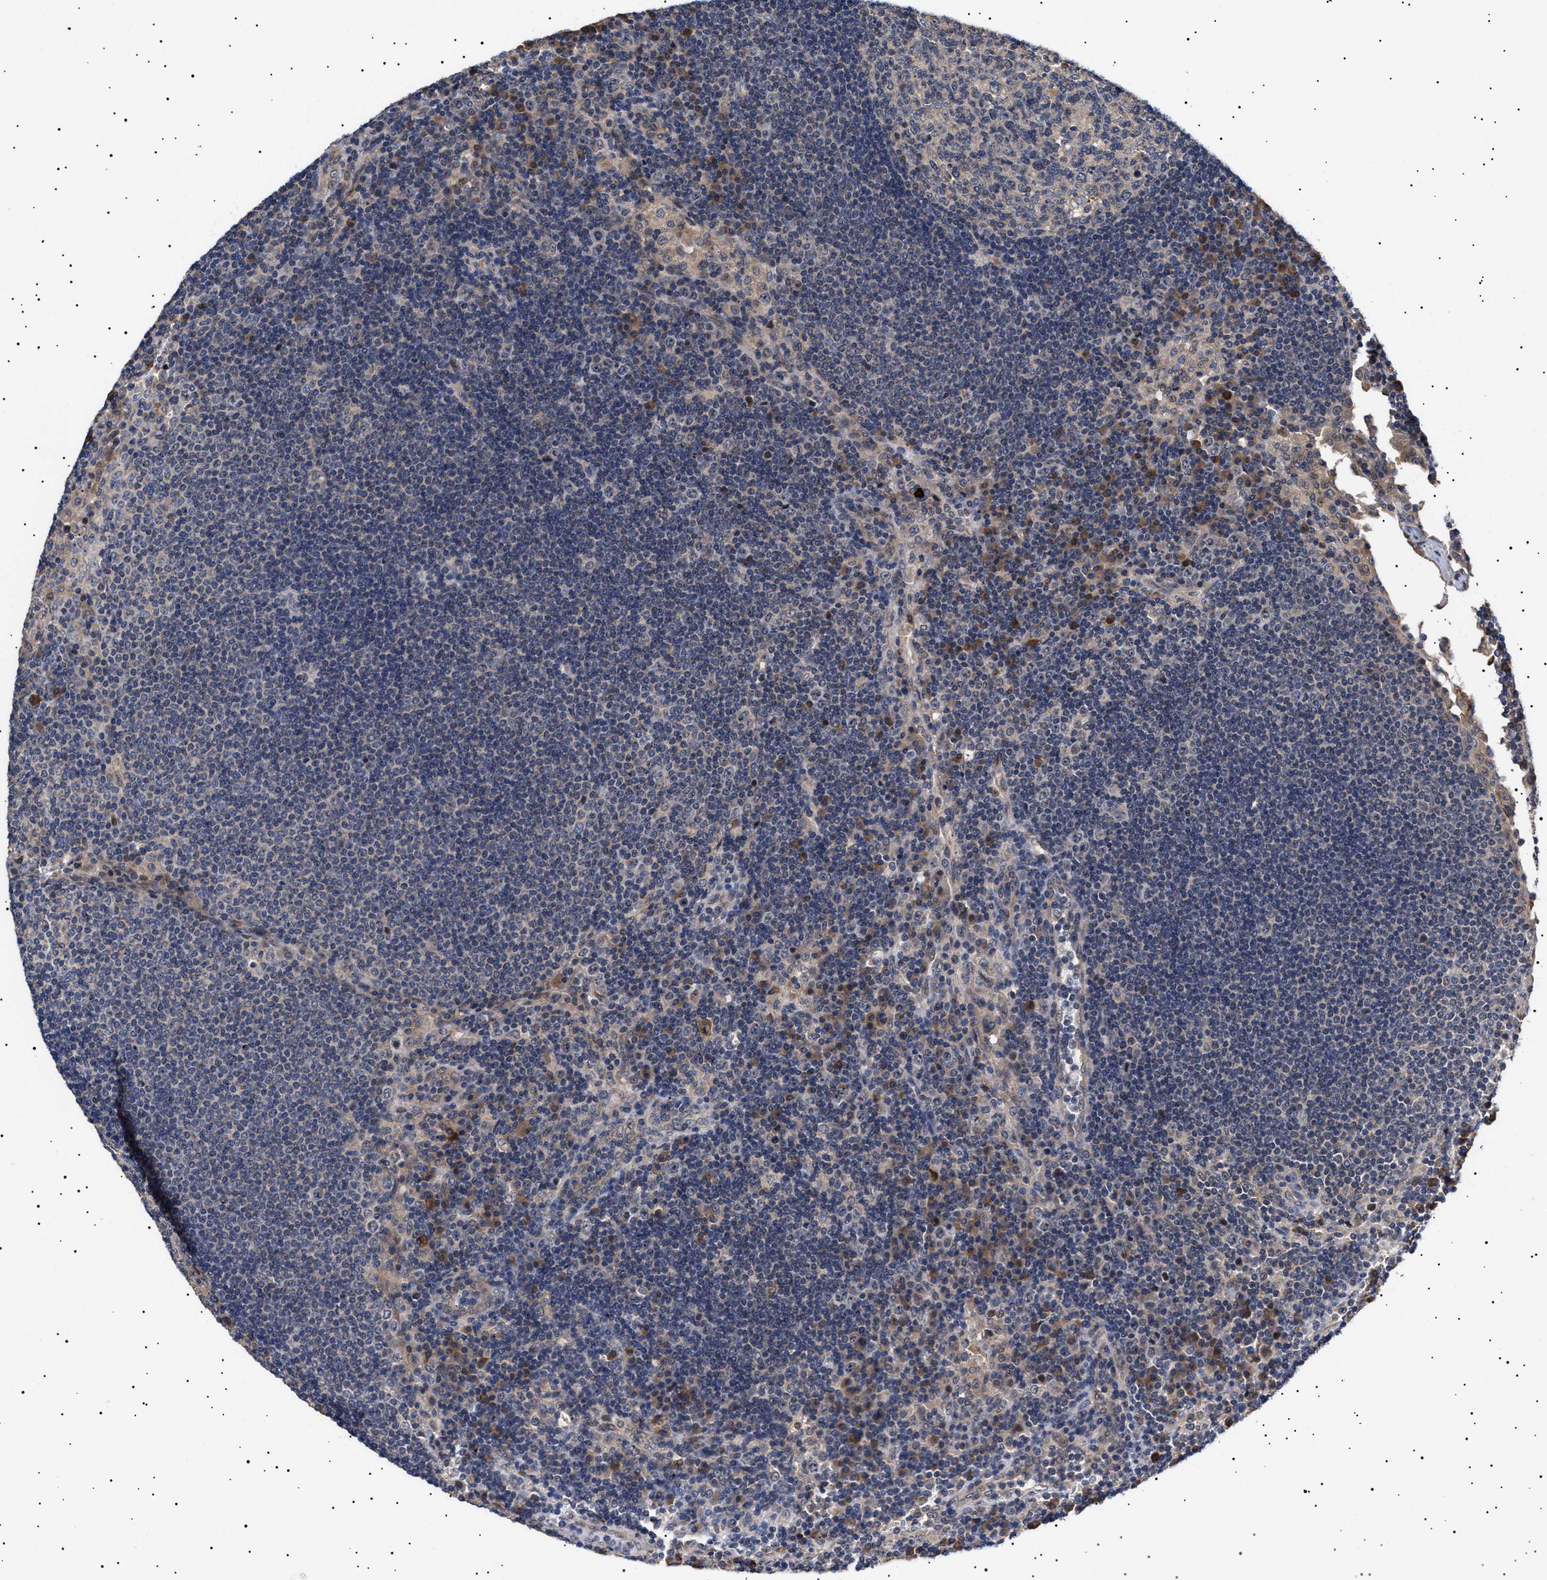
{"staining": {"intensity": "negative", "quantity": "none", "location": "none"}, "tissue": "lymph node", "cell_type": "Germinal center cells", "image_type": "normal", "snomed": [{"axis": "morphology", "description": "Normal tissue, NOS"}, {"axis": "topography", "description": "Lymph node"}], "caption": "This is a micrograph of immunohistochemistry staining of normal lymph node, which shows no expression in germinal center cells. (DAB (3,3'-diaminobenzidine) IHC visualized using brightfield microscopy, high magnification).", "gene": "KRBA1", "patient": {"sex": "female", "age": 53}}